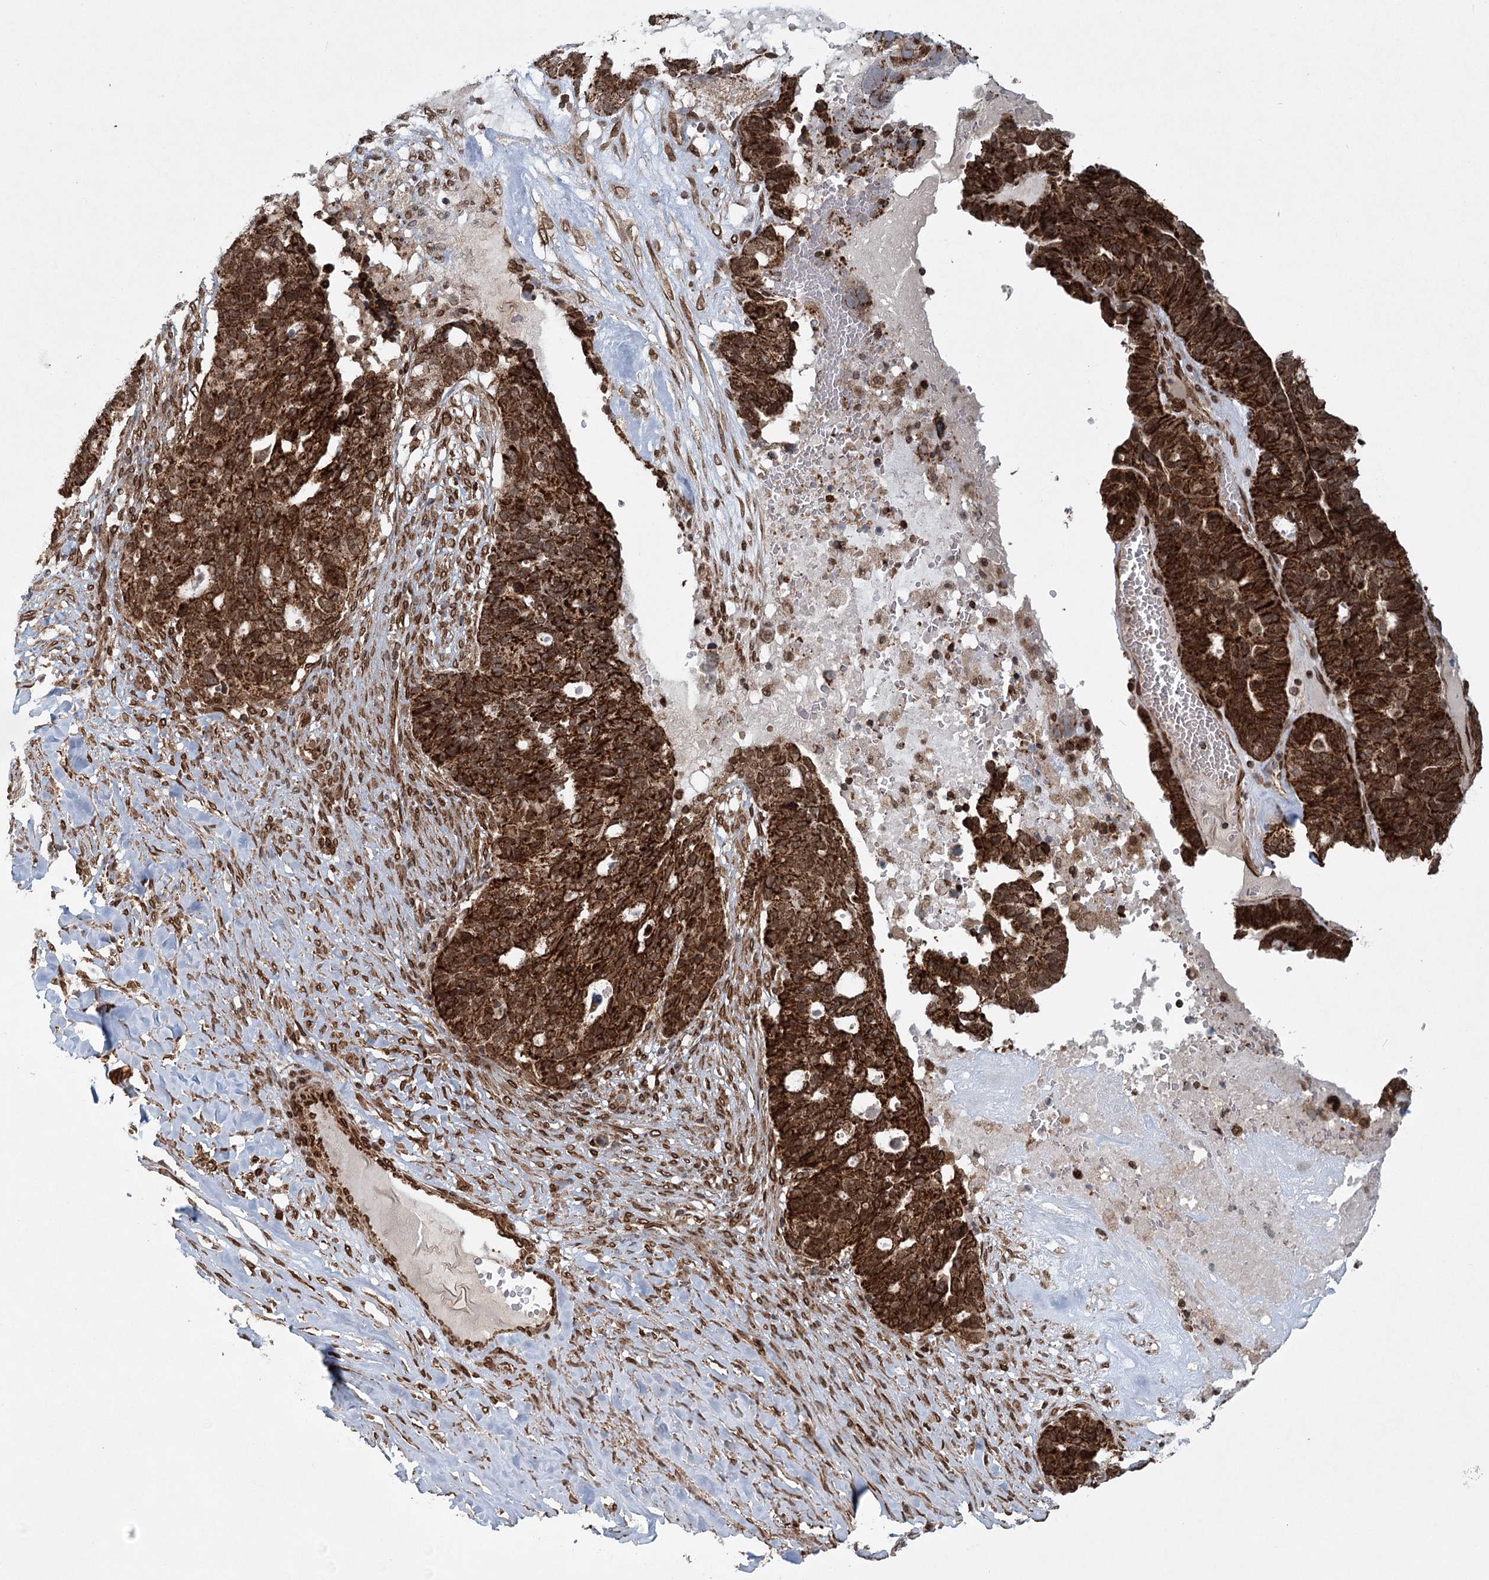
{"staining": {"intensity": "strong", "quantity": ">75%", "location": "cytoplasmic/membranous"}, "tissue": "ovarian cancer", "cell_type": "Tumor cells", "image_type": "cancer", "snomed": [{"axis": "morphology", "description": "Cystadenocarcinoma, serous, NOS"}, {"axis": "topography", "description": "Ovary"}], "caption": "Immunohistochemistry (IHC) of ovarian serous cystadenocarcinoma shows high levels of strong cytoplasmic/membranous expression in approximately >75% of tumor cells.", "gene": "BCKDHA", "patient": {"sex": "female", "age": 59}}